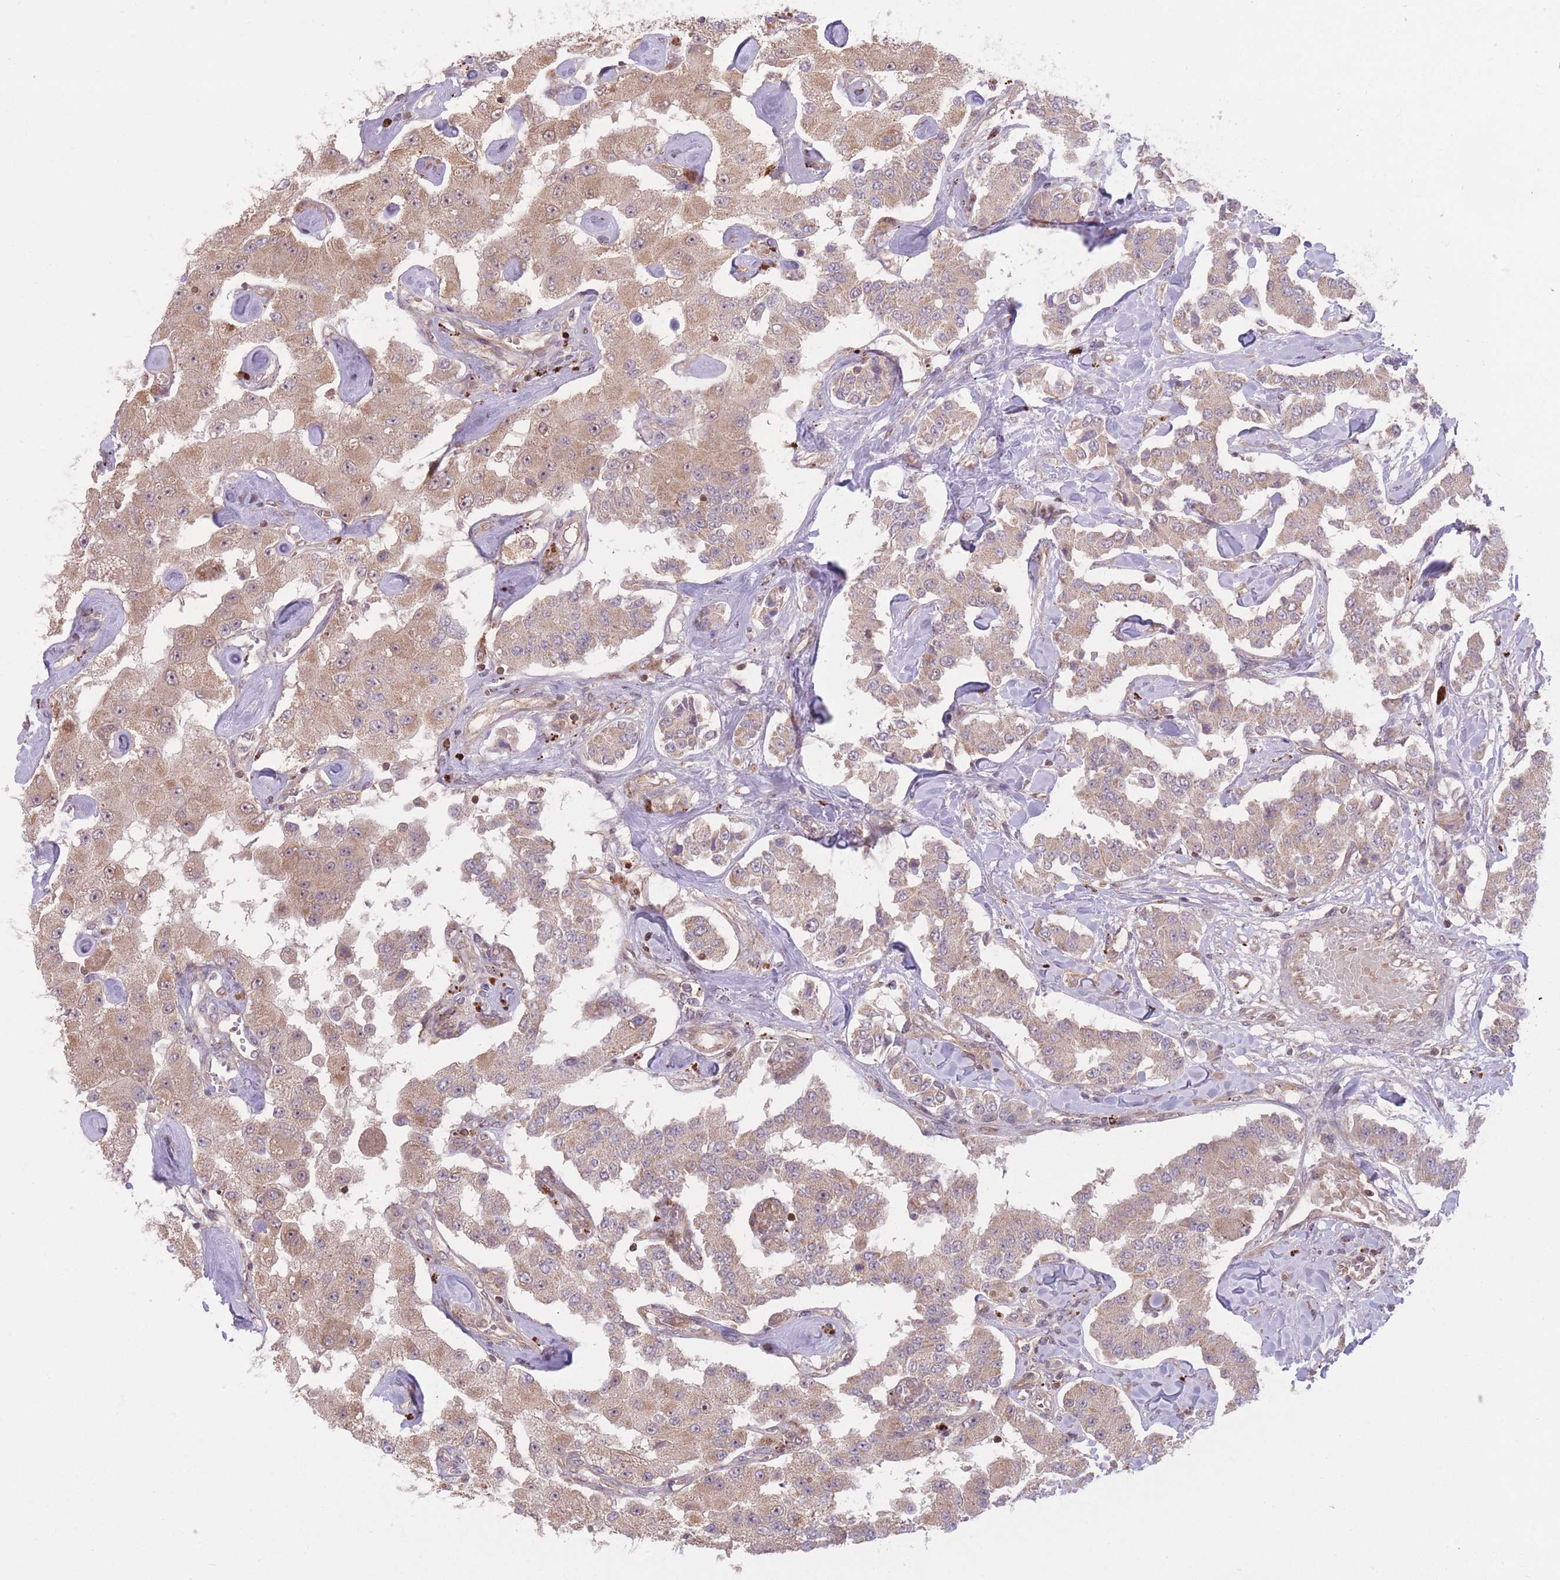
{"staining": {"intensity": "moderate", "quantity": "25%-75%", "location": "cytoplasmic/membranous"}, "tissue": "carcinoid", "cell_type": "Tumor cells", "image_type": "cancer", "snomed": [{"axis": "morphology", "description": "Carcinoid, malignant, NOS"}, {"axis": "topography", "description": "Pancreas"}], "caption": "This micrograph reveals carcinoid stained with immunohistochemistry (IHC) to label a protein in brown. The cytoplasmic/membranous of tumor cells show moderate positivity for the protein. Nuclei are counter-stained blue.", "gene": "BOLA2B", "patient": {"sex": "male", "age": 41}}